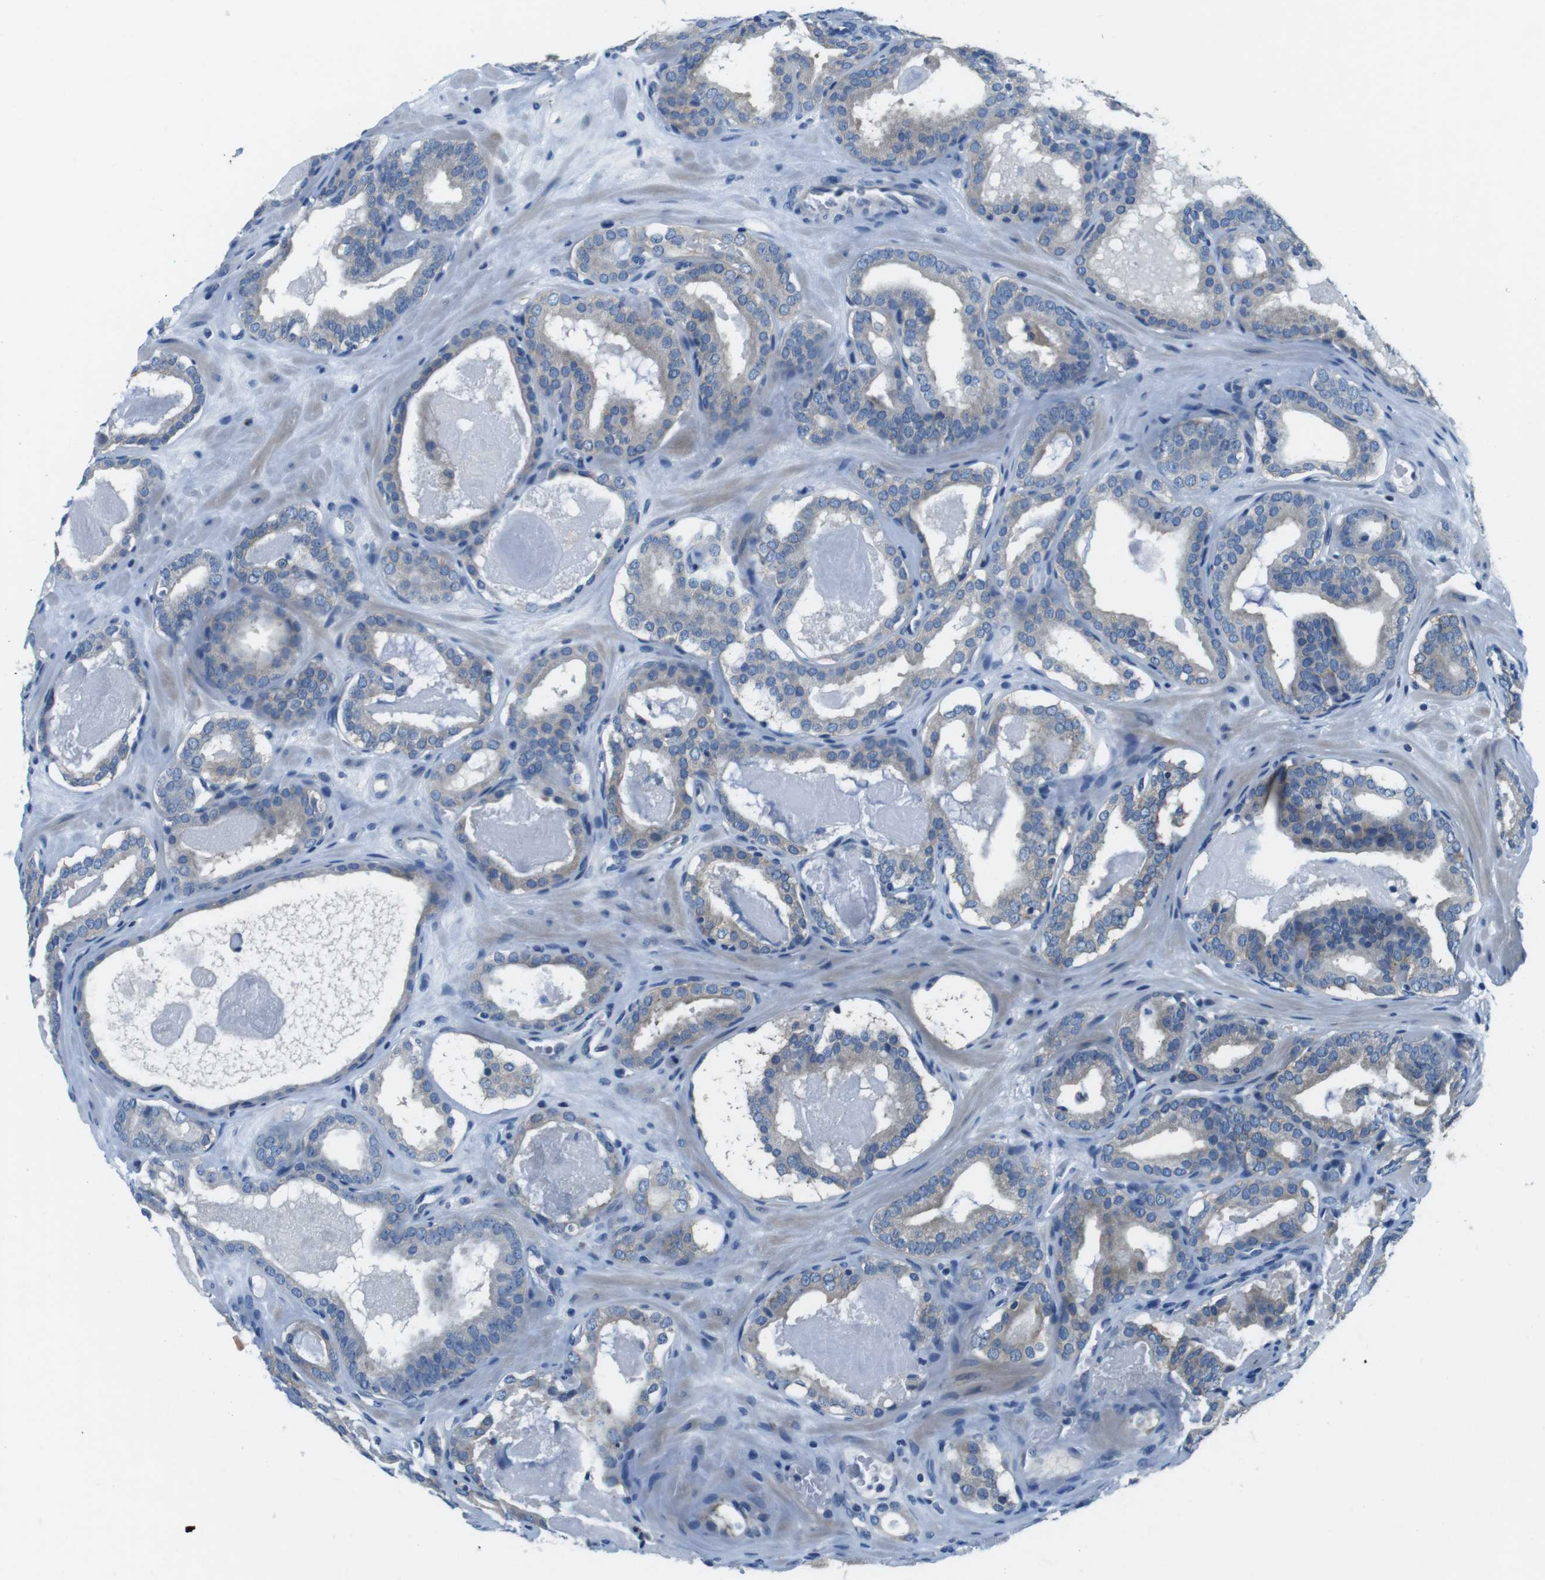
{"staining": {"intensity": "negative", "quantity": "none", "location": "none"}, "tissue": "prostate cancer", "cell_type": "Tumor cells", "image_type": "cancer", "snomed": [{"axis": "morphology", "description": "Adenocarcinoma, High grade"}, {"axis": "topography", "description": "Prostate"}], "caption": "IHC image of neoplastic tissue: adenocarcinoma (high-grade) (prostate) stained with DAB (3,3'-diaminobenzidine) shows no significant protein staining in tumor cells.", "gene": "DENND4C", "patient": {"sex": "male", "age": 60}}